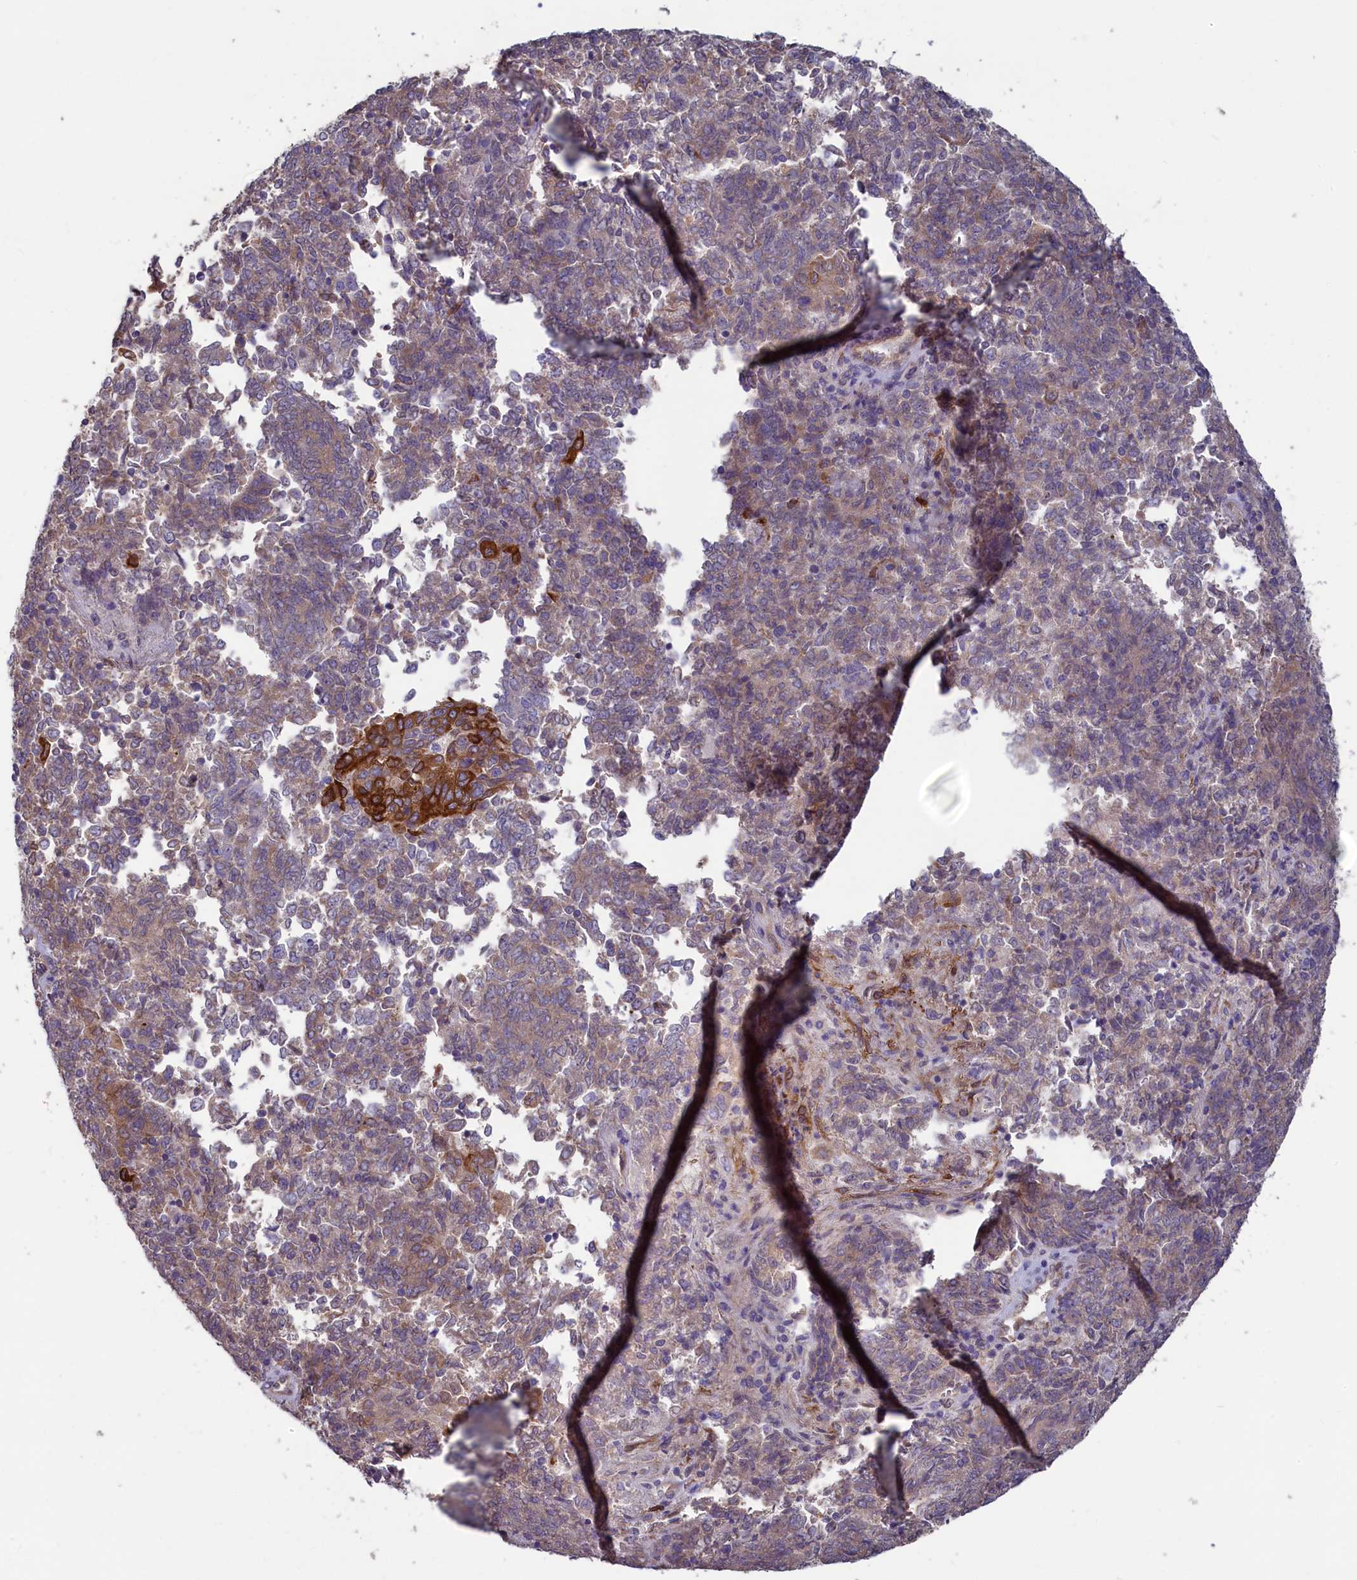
{"staining": {"intensity": "moderate", "quantity": "25%-75%", "location": "cytoplasmic/membranous"}, "tissue": "endometrial cancer", "cell_type": "Tumor cells", "image_type": "cancer", "snomed": [{"axis": "morphology", "description": "Adenocarcinoma, NOS"}, {"axis": "topography", "description": "Endometrium"}], "caption": "This photomicrograph reveals immunohistochemistry staining of adenocarcinoma (endometrial), with medium moderate cytoplasmic/membranous positivity in about 25%-75% of tumor cells.", "gene": "SPATA2L", "patient": {"sex": "female", "age": 80}}